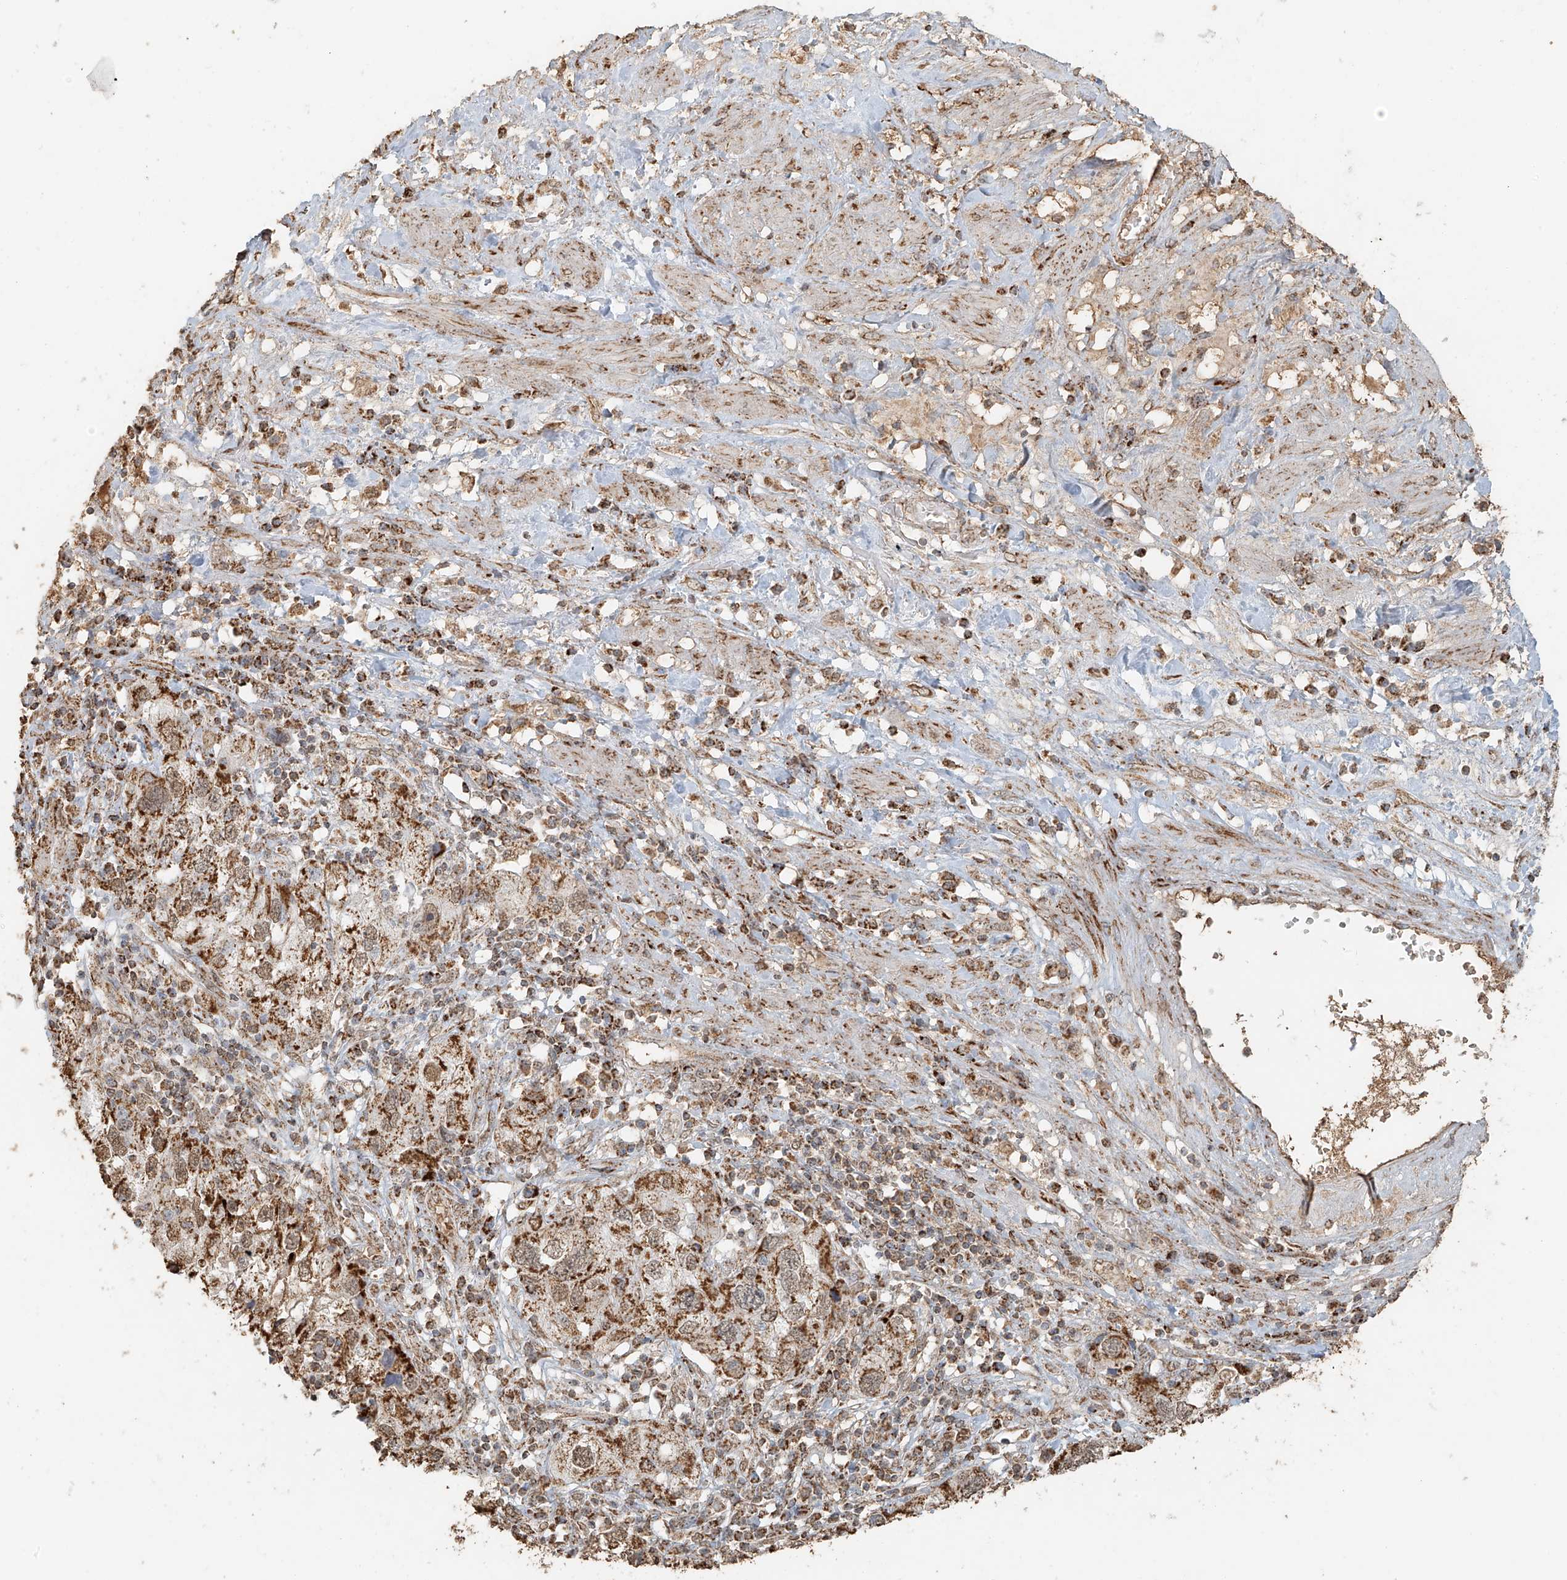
{"staining": {"intensity": "moderate", "quantity": ">75%", "location": "cytoplasmic/membranous"}, "tissue": "endometrial cancer", "cell_type": "Tumor cells", "image_type": "cancer", "snomed": [{"axis": "morphology", "description": "Adenocarcinoma, NOS"}, {"axis": "topography", "description": "Endometrium"}], "caption": "Human endometrial cancer (adenocarcinoma) stained with a brown dye exhibits moderate cytoplasmic/membranous positive staining in approximately >75% of tumor cells.", "gene": "MIPEP", "patient": {"sex": "female", "age": 49}}